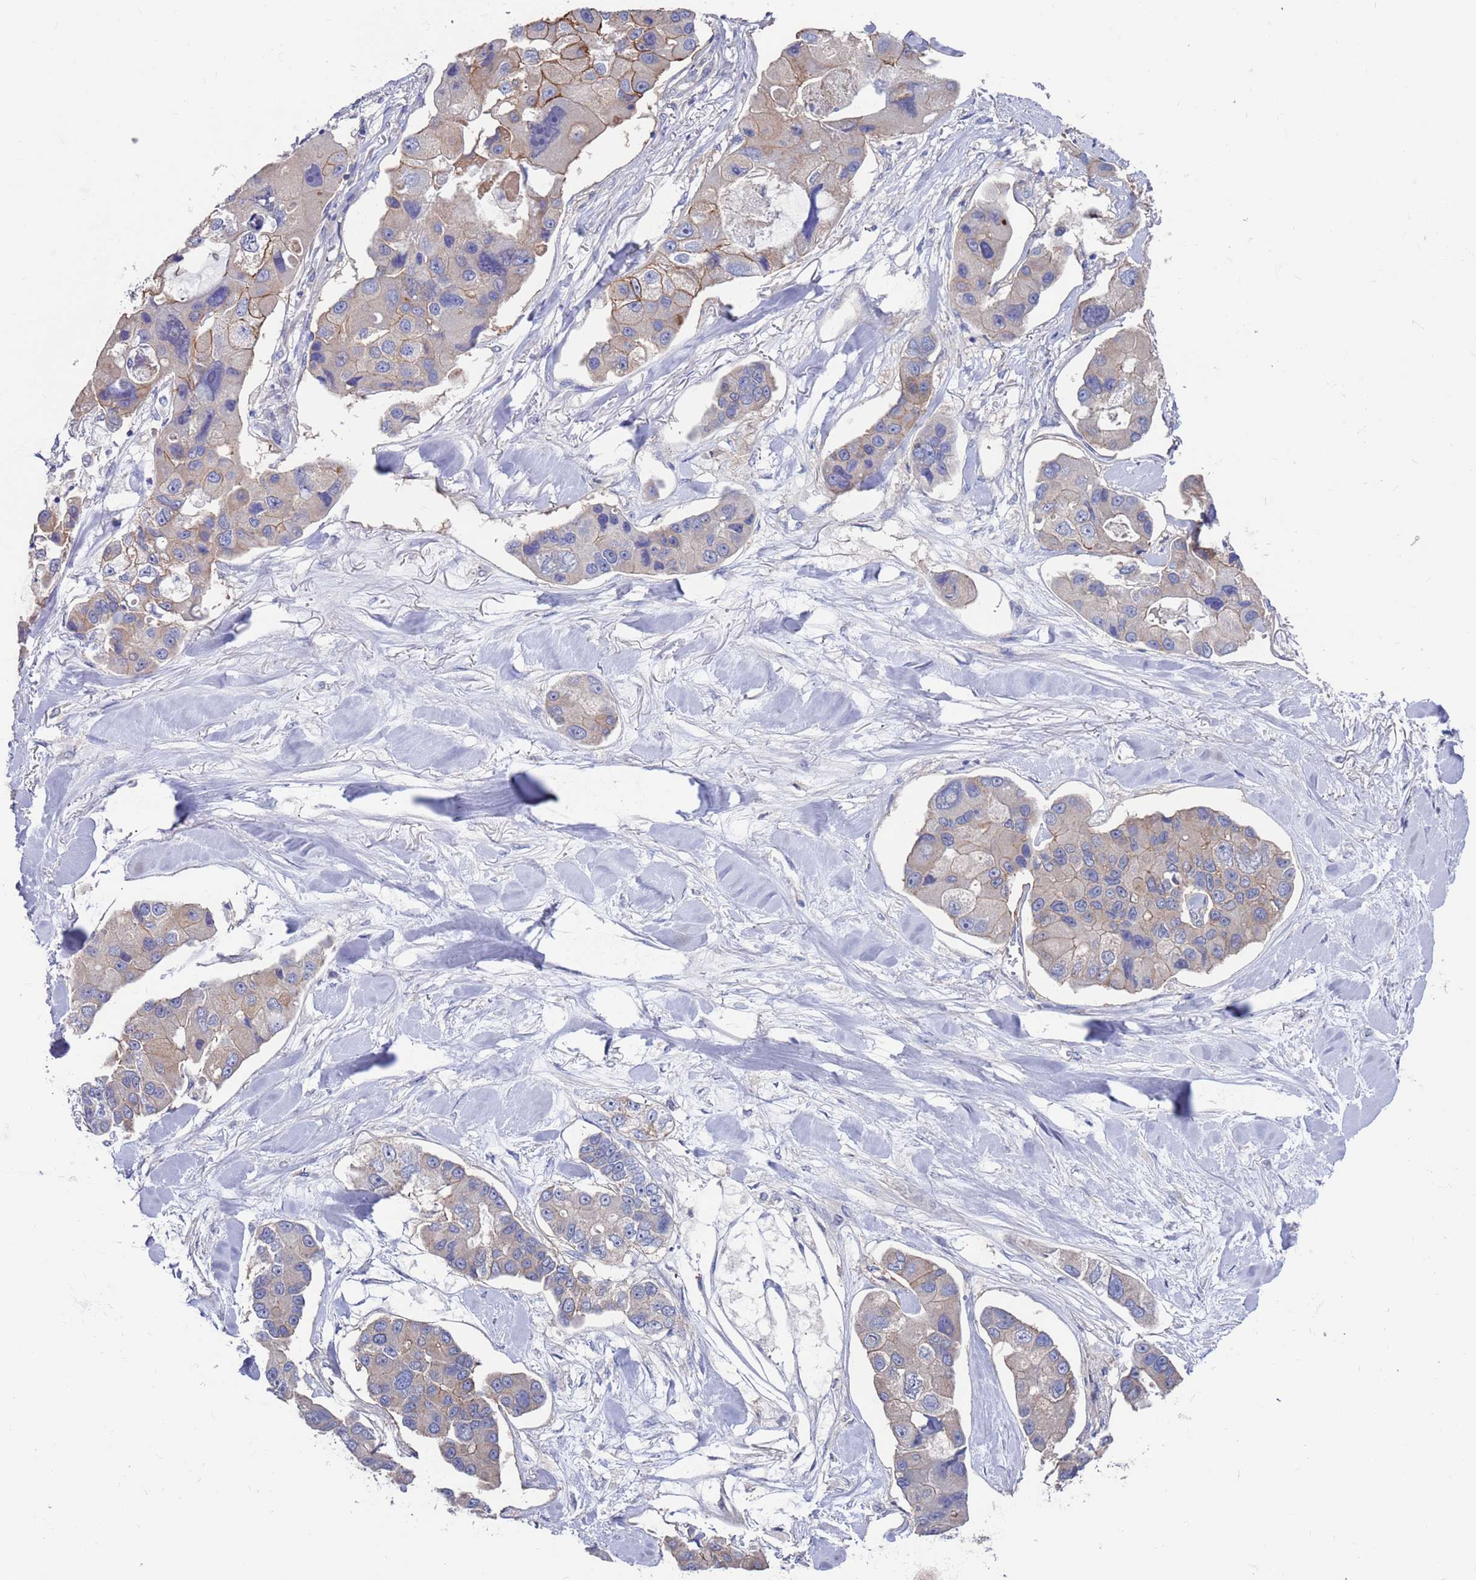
{"staining": {"intensity": "moderate", "quantity": ">75%", "location": "cytoplasmic/membranous"}, "tissue": "lung cancer", "cell_type": "Tumor cells", "image_type": "cancer", "snomed": [{"axis": "morphology", "description": "Adenocarcinoma, NOS"}, {"axis": "topography", "description": "Lung"}], "caption": "The histopathology image reveals staining of adenocarcinoma (lung), revealing moderate cytoplasmic/membranous protein staining (brown color) within tumor cells.", "gene": "KRTCAP3", "patient": {"sex": "female", "age": 54}}